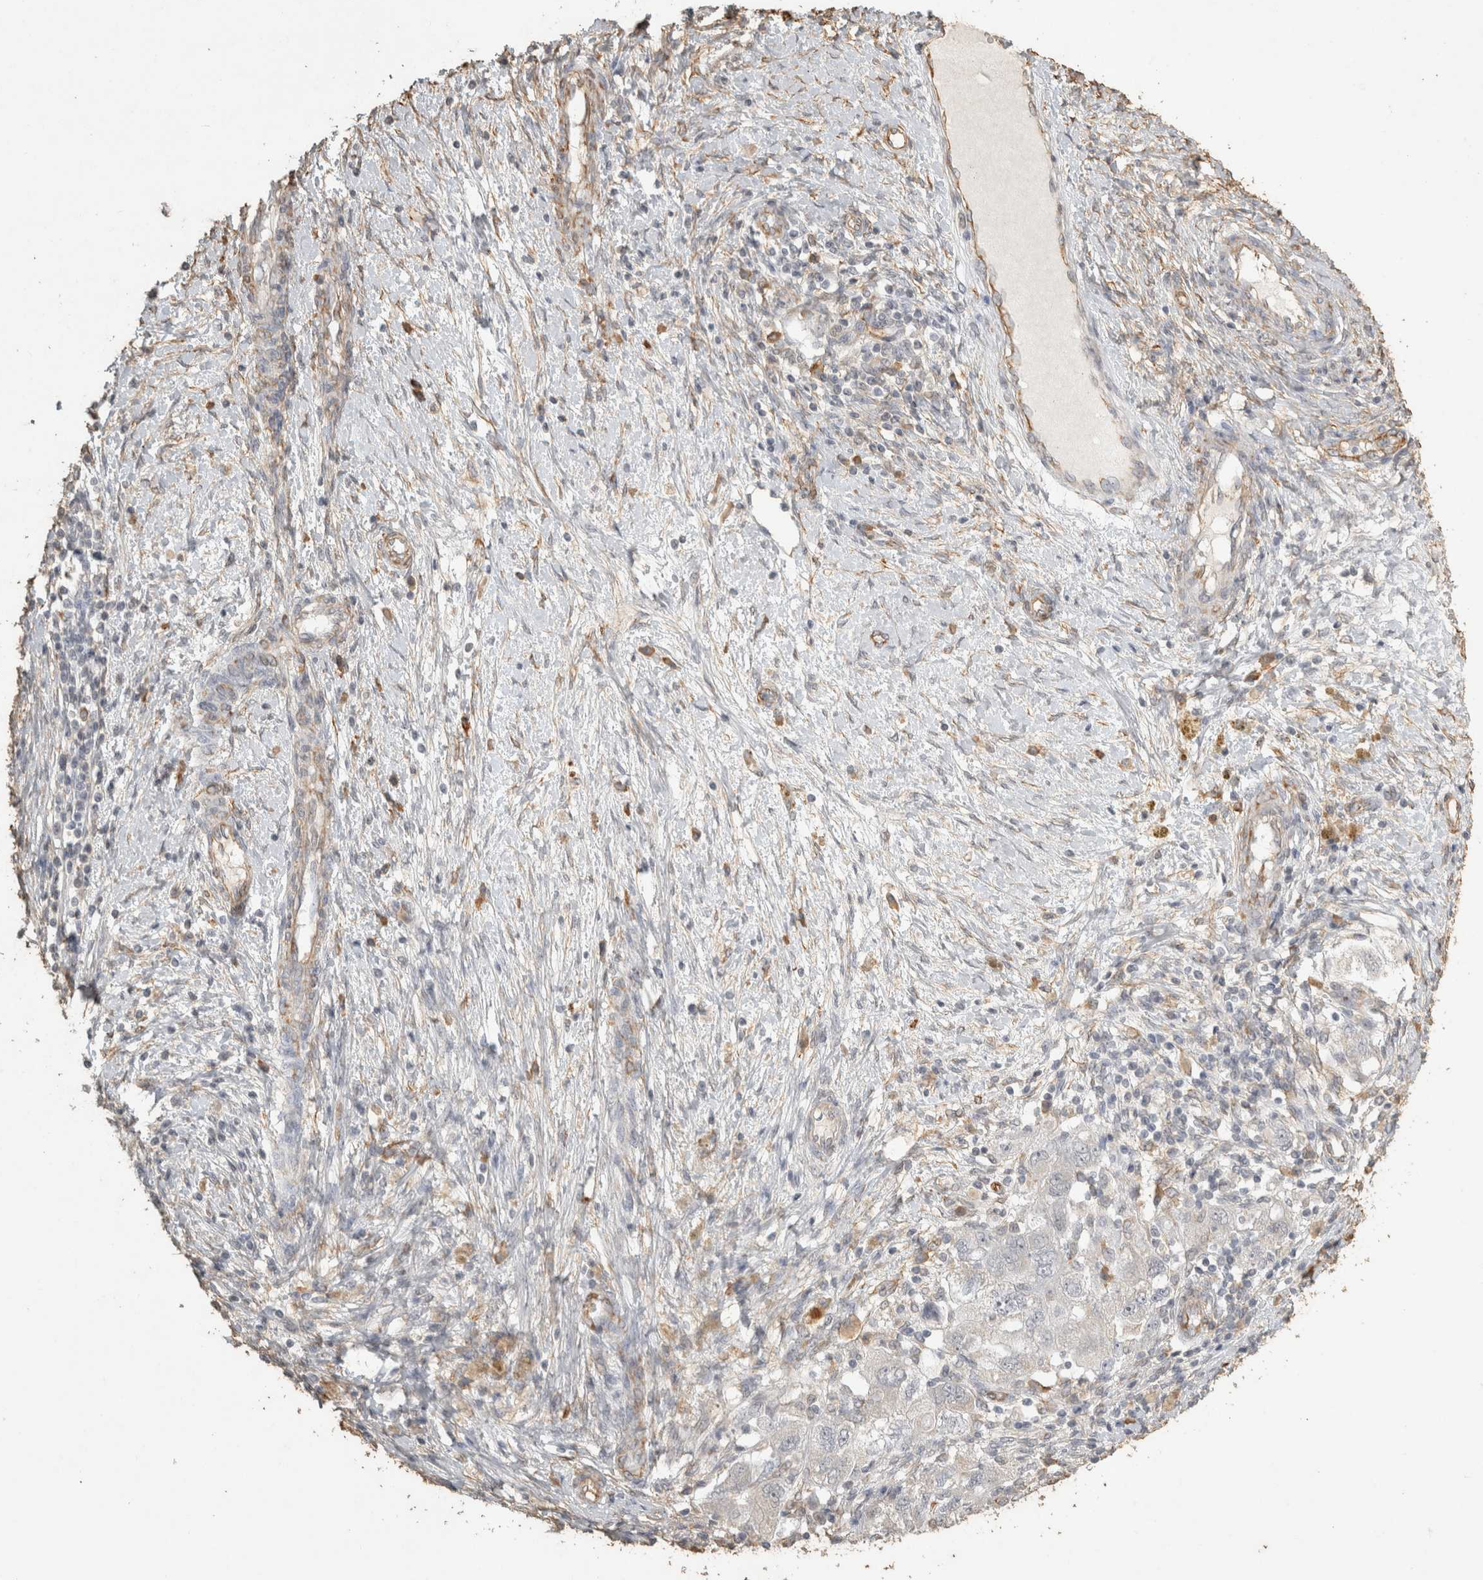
{"staining": {"intensity": "weak", "quantity": "25%-75%", "location": "cytoplasmic/membranous"}, "tissue": "ovarian cancer", "cell_type": "Tumor cells", "image_type": "cancer", "snomed": [{"axis": "morphology", "description": "Carcinoma, NOS"}, {"axis": "morphology", "description": "Cystadenocarcinoma, serous, NOS"}, {"axis": "topography", "description": "Ovary"}], "caption": "Ovarian cancer (carcinoma) stained for a protein displays weak cytoplasmic/membranous positivity in tumor cells.", "gene": "REPS2", "patient": {"sex": "female", "age": 69}}